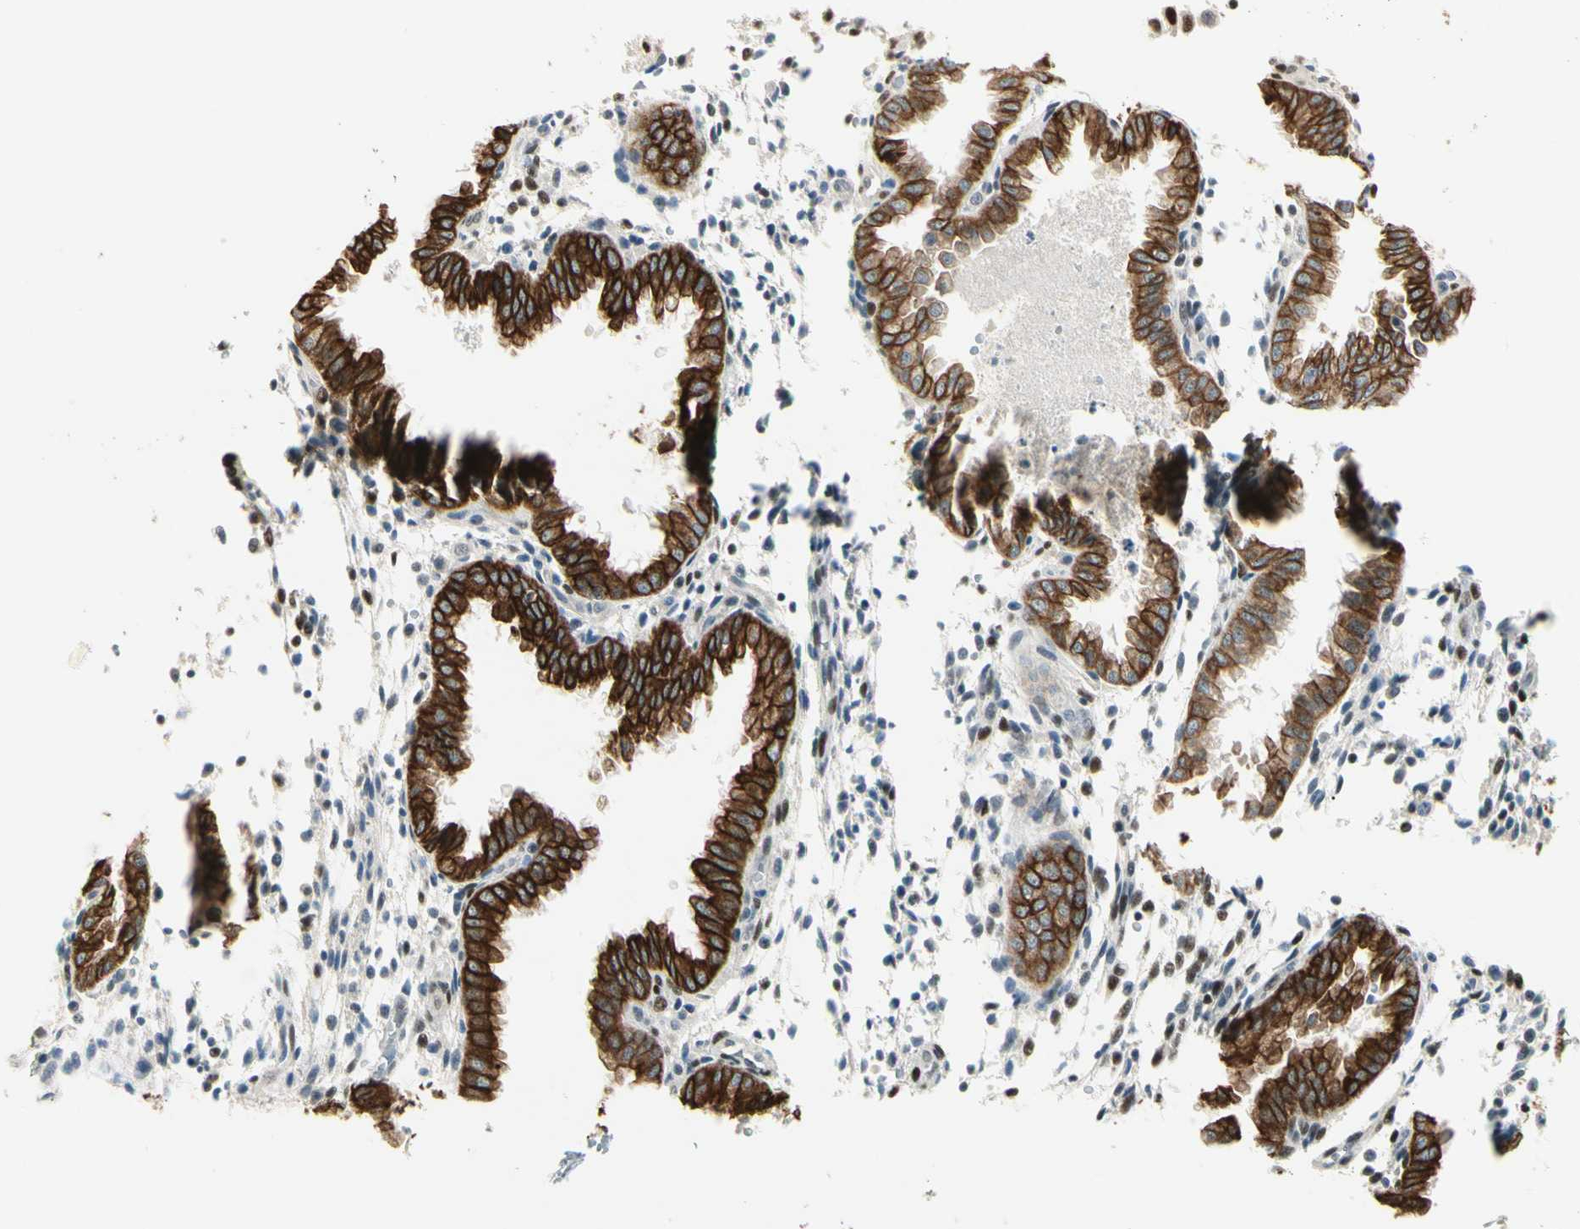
{"staining": {"intensity": "strong", "quantity": "25%-75%", "location": "nuclear"}, "tissue": "endometrium", "cell_type": "Cells in endometrial stroma", "image_type": "normal", "snomed": [{"axis": "morphology", "description": "Normal tissue, NOS"}, {"axis": "topography", "description": "Endometrium"}], "caption": "An image showing strong nuclear positivity in about 25%-75% of cells in endometrial stroma in unremarkable endometrium, as visualized by brown immunohistochemical staining.", "gene": "ATXN1", "patient": {"sex": "female", "age": 33}}